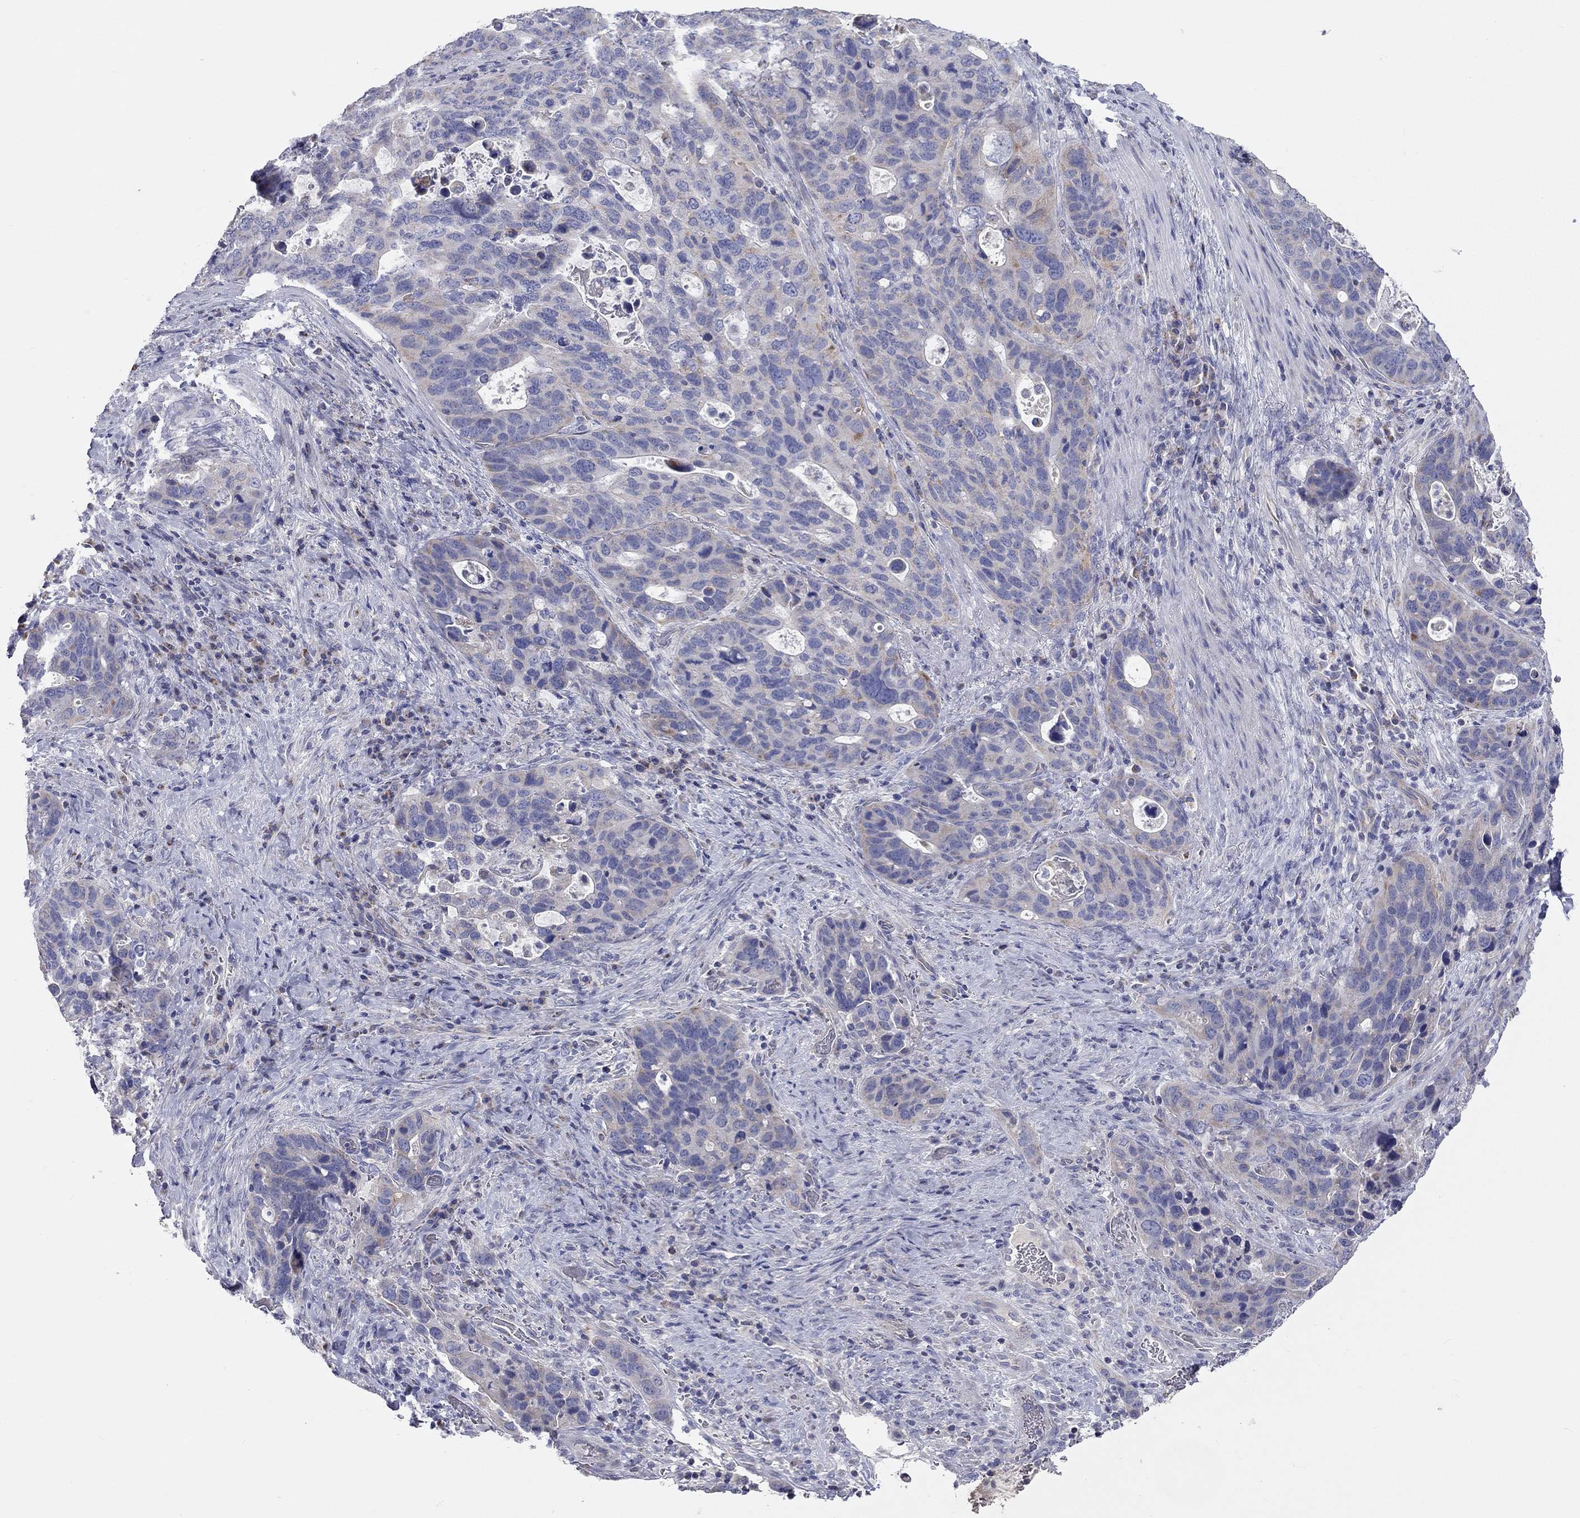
{"staining": {"intensity": "weak", "quantity": "<25%", "location": "cytoplasmic/membranous"}, "tissue": "stomach cancer", "cell_type": "Tumor cells", "image_type": "cancer", "snomed": [{"axis": "morphology", "description": "Adenocarcinoma, NOS"}, {"axis": "topography", "description": "Stomach"}], "caption": "Tumor cells show no significant protein expression in stomach cancer.", "gene": "RCAN1", "patient": {"sex": "male", "age": 54}}